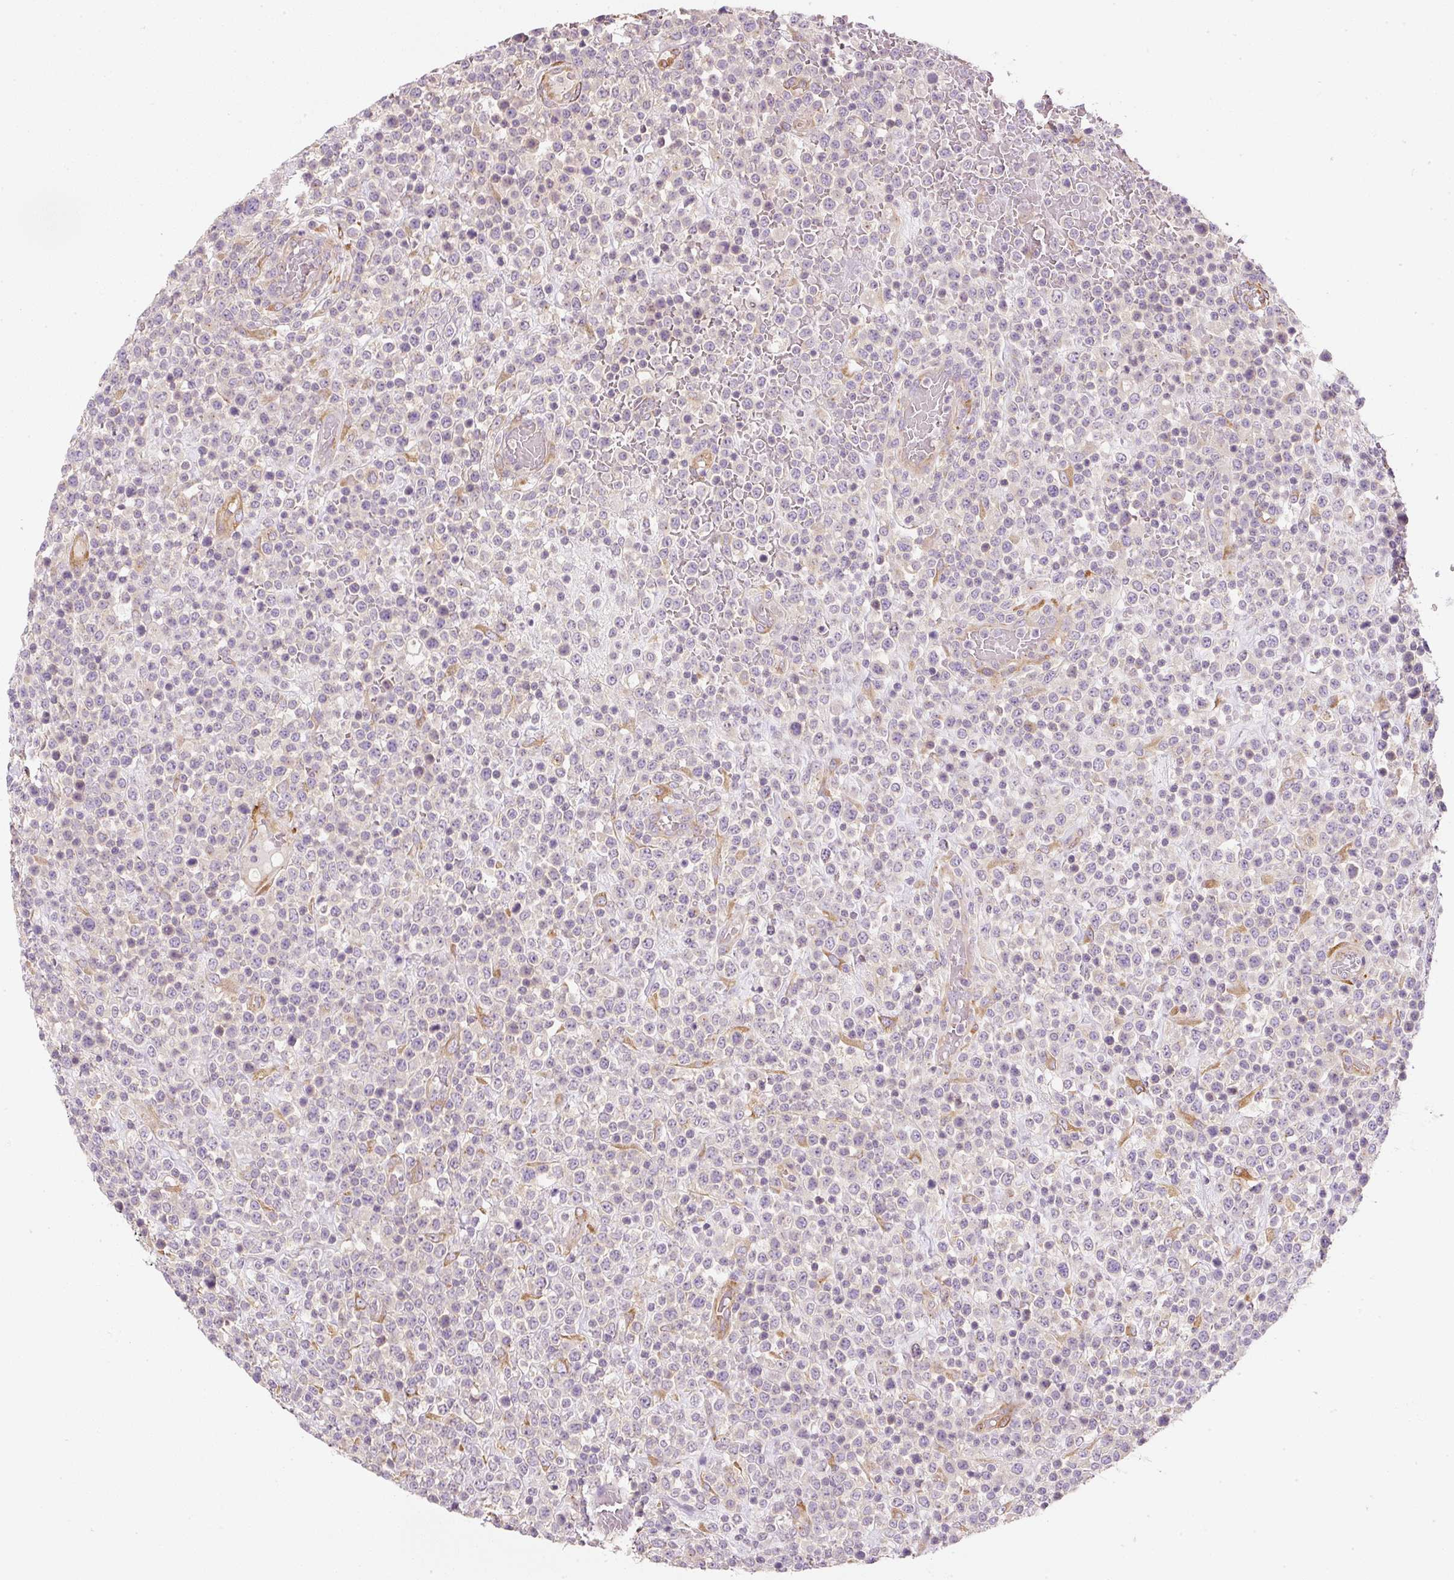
{"staining": {"intensity": "negative", "quantity": "none", "location": "none"}, "tissue": "lymphoma", "cell_type": "Tumor cells", "image_type": "cancer", "snomed": [{"axis": "morphology", "description": "Malignant lymphoma, non-Hodgkin's type, High grade"}, {"axis": "topography", "description": "Colon"}], "caption": "Tumor cells are negative for protein expression in human lymphoma.", "gene": "RNF167", "patient": {"sex": "female", "age": 53}}